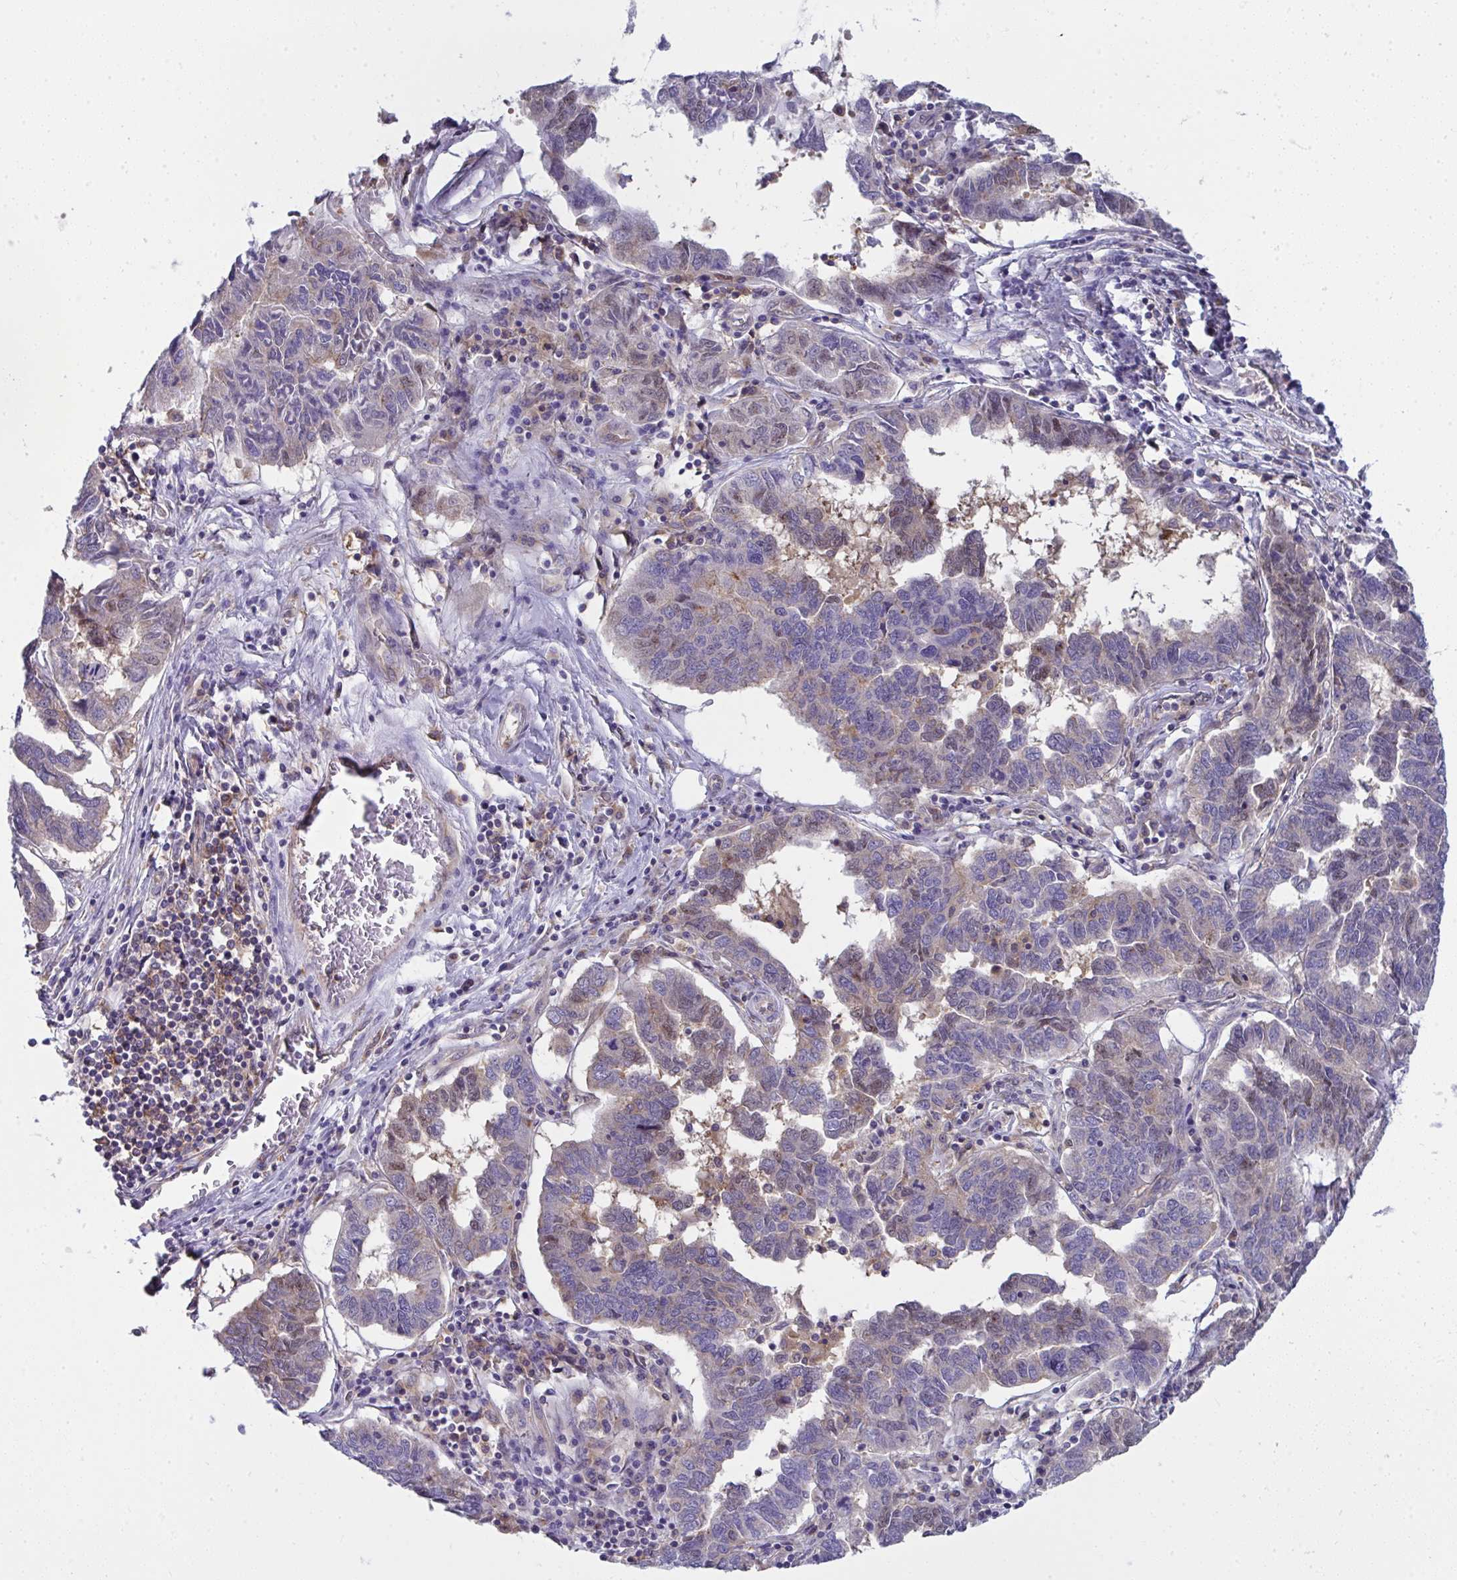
{"staining": {"intensity": "weak", "quantity": "<25%", "location": "cytoplasmic/membranous,nuclear"}, "tissue": "ovarian cancer", "cell_type": "Tumor cells", "image_type": "cancer", "snomed": [{"axis": "morphology", "description": "Cystadenocarcinoma, serous, NOS"}, {"axis": "topography", "description": "Ovary"}], "caption": "Immunohistochemistry (IHC) histopathology image of ovarian serous cystadenocarcinoma stained for a protein (brown), which demonstrates no expression in tumor cells. The staining is performed using DAB (3,3'-diaminobenzidine) brown chromogen with nuclei counter-stained in using hematoxylin.", "gene": "ALDH16A1", "patient": {"sex": "female", "age": 64}}